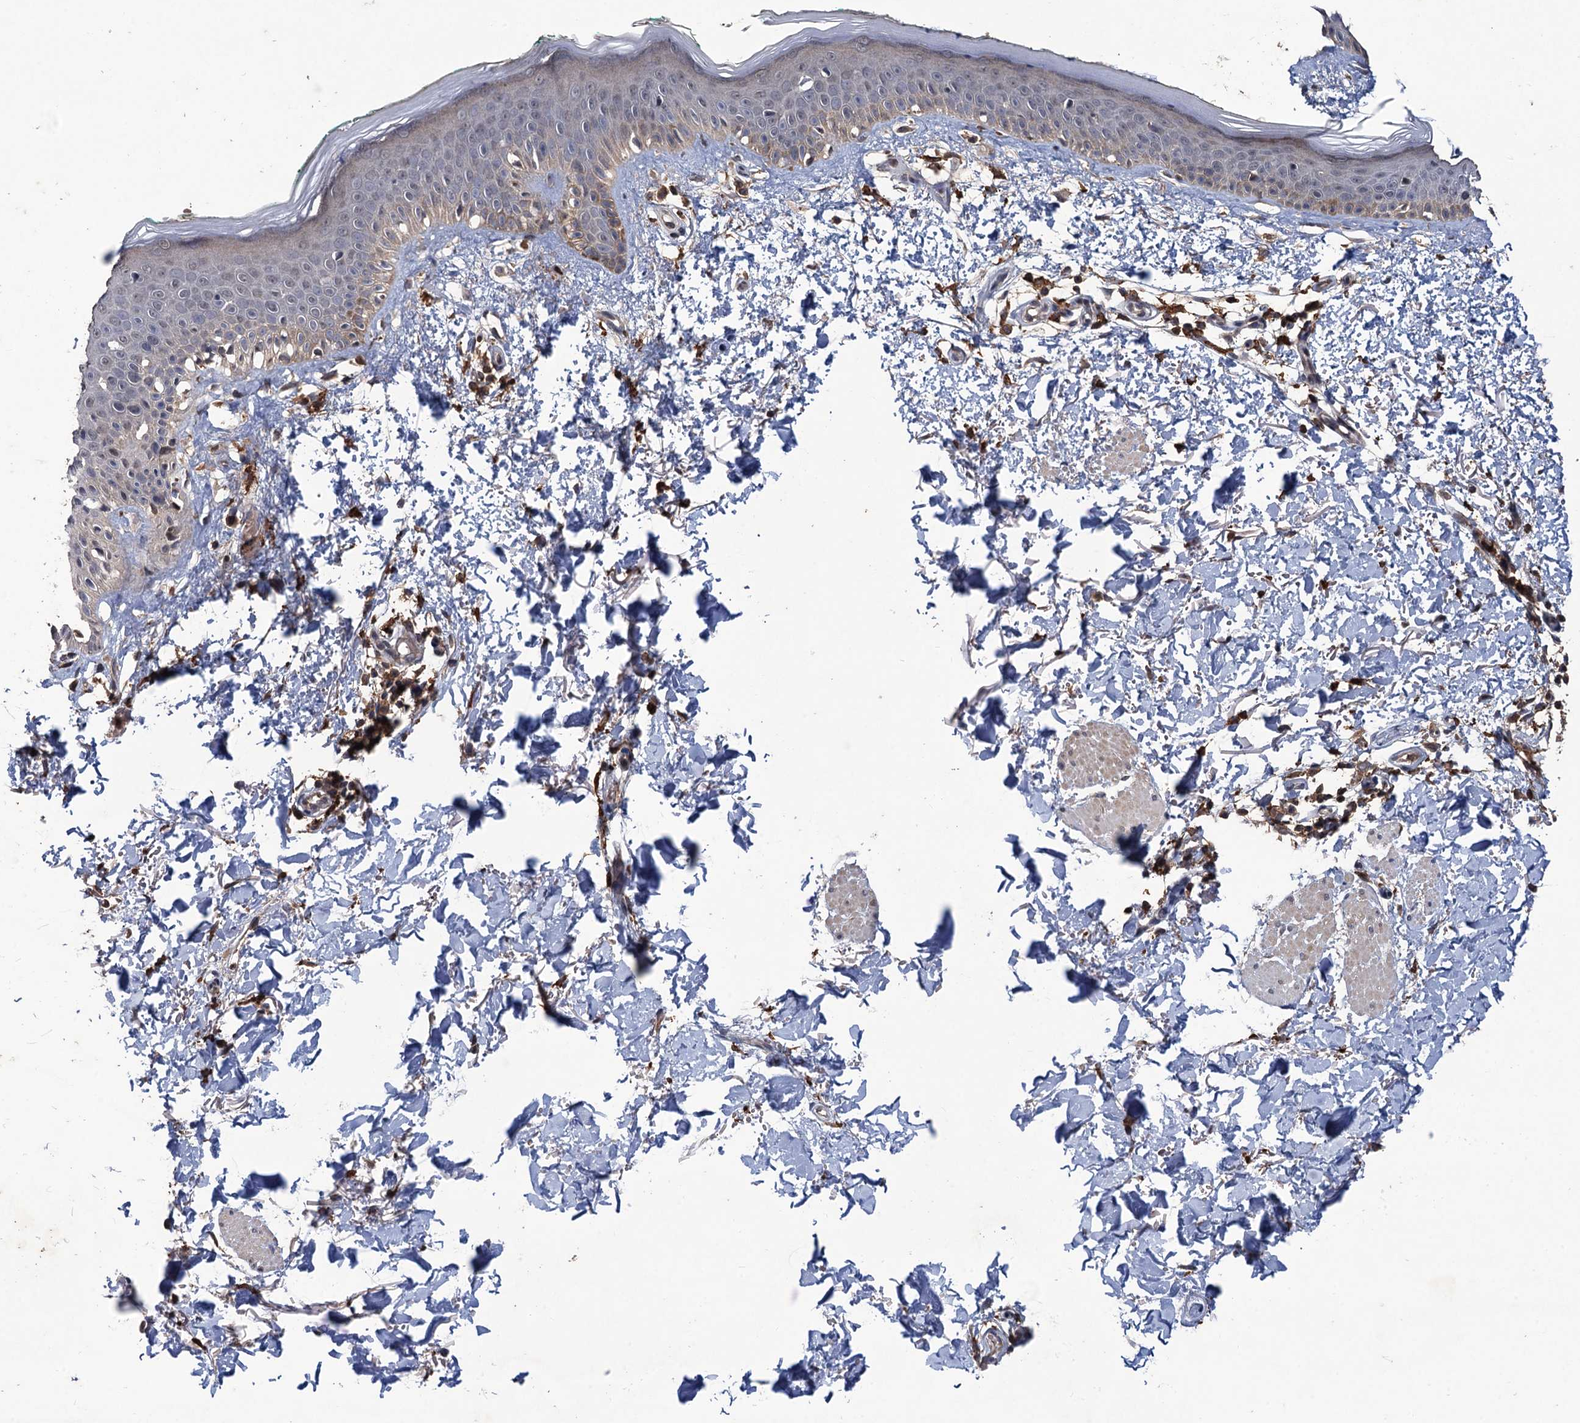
{"staining": {"intensity": "moderate", "quantity": ">75%", "location": "cytoplasmic/membranous"}, "tissue": "skin", "cell_type": "Fibroblasts", "image_type": "normal", "snomed": [{"axis": "morphology", "description": "Normal tissue, NOS"}, {"axis": "topography", "description": "Skin"}], "caption": "DAB immunohistochemical staining of unremarkable skin exhibits moderate cytoplasmic/membranous protein expression in about >75% of fibroblasts.", "gene": "ZNF438", "patient": {"sex": "male", "age": 62}}